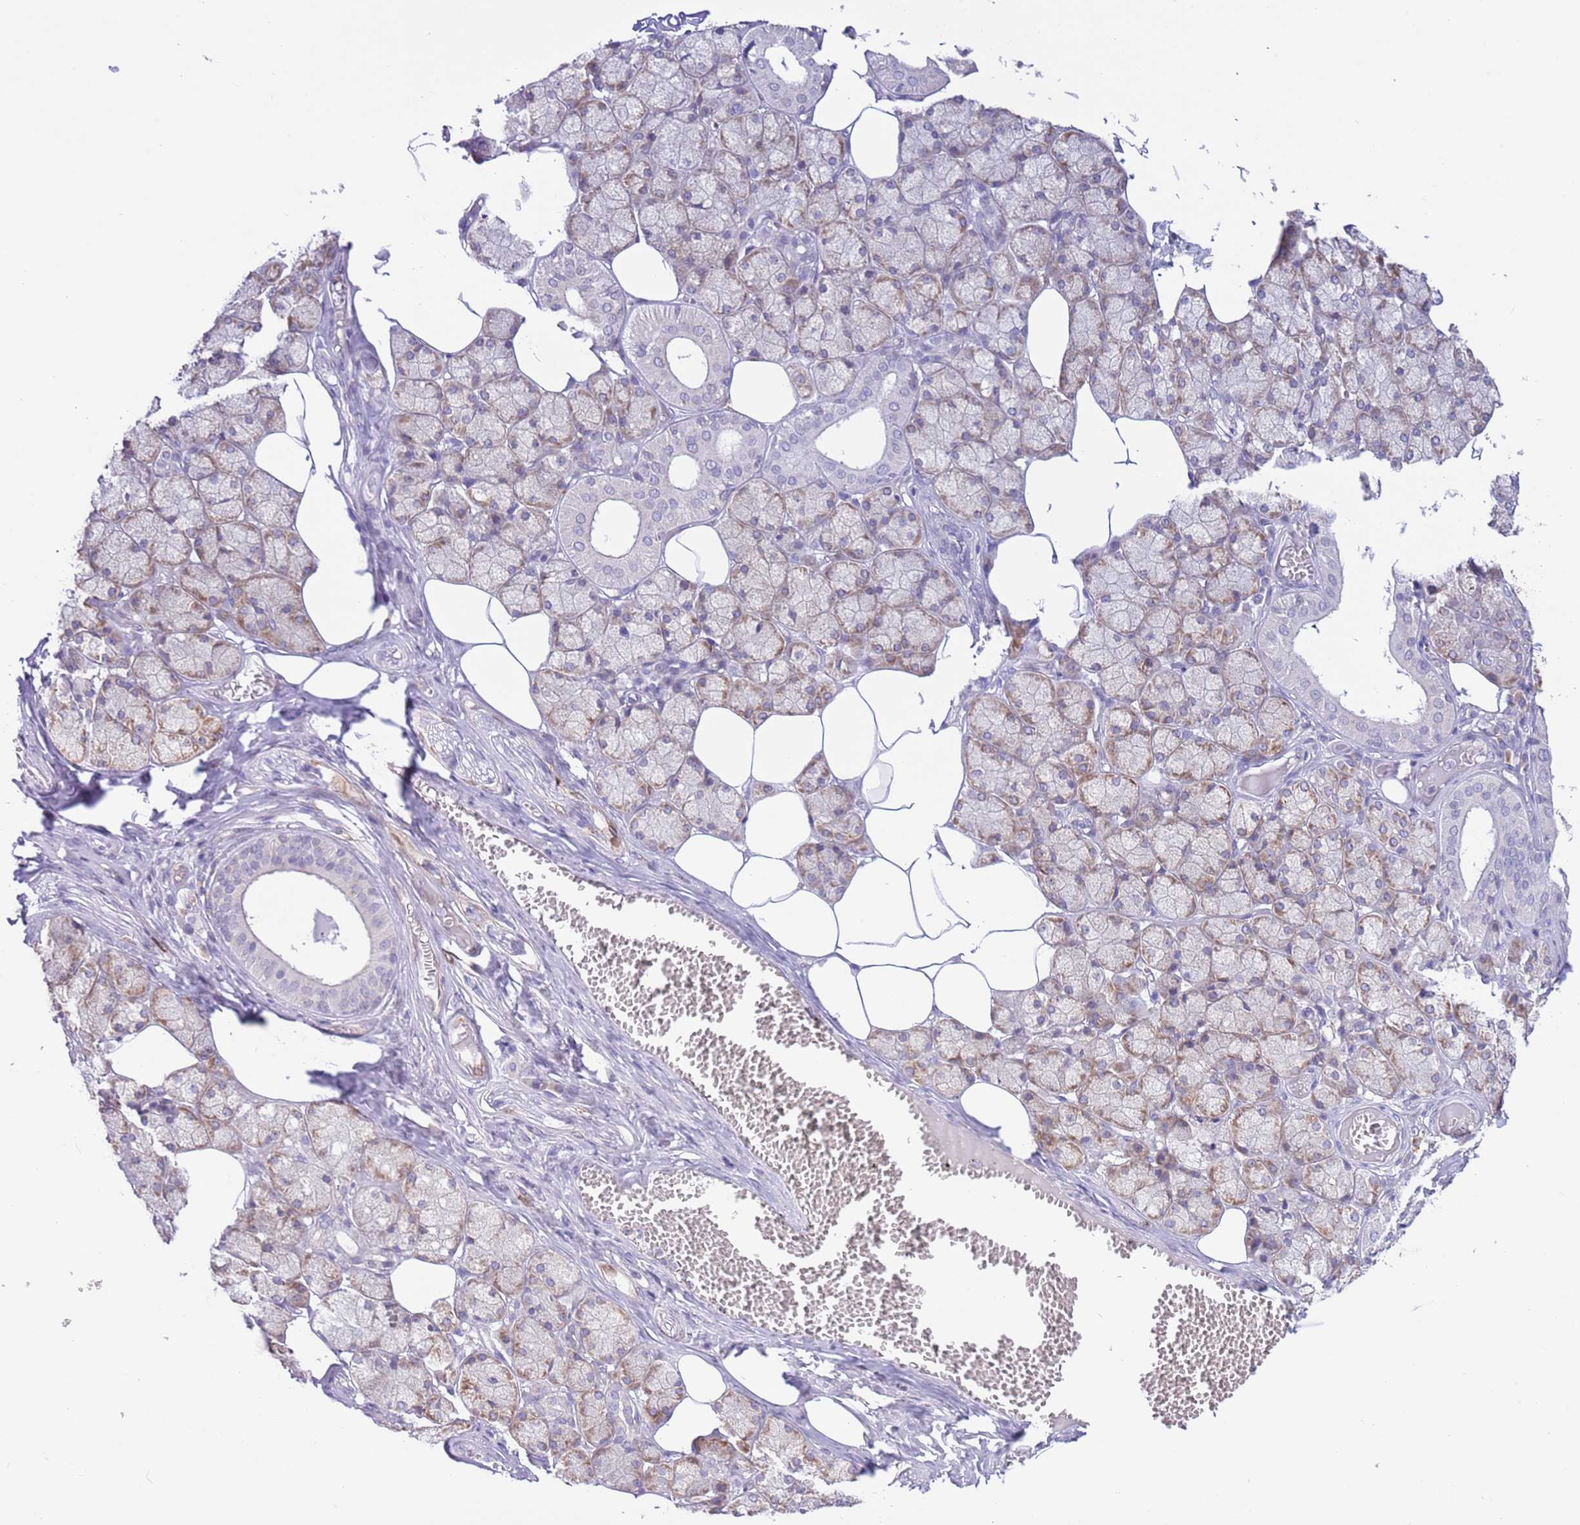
{"staining": {"intensity": "strong", "quantity": "25%-75%", "location": "cytoplasmic/membranous"}, "tissue": "salivary gland", "cell_type": "Glandular cells", "image_type": "normal", "snomed": [{"axis": "morphology", "description": "Normal tissue, NOS"}, {"axis": "topography", "description": "Salivary gland"}], "caption": "Immunohistochemical staining of normal human salivary gland reveals high levels of strong cytoplasmic/membranous expression in approximately 25%-75% of glandular cells. The staining was performed using DAB (3,3'-diaminobenzidine) to visualize the protein expression in brown, while the nuclei were stained in blue with hematoxylin (Magnification: 20x).", "gene": "EBPL", "patient": {"sex": "male", "age": 62}}